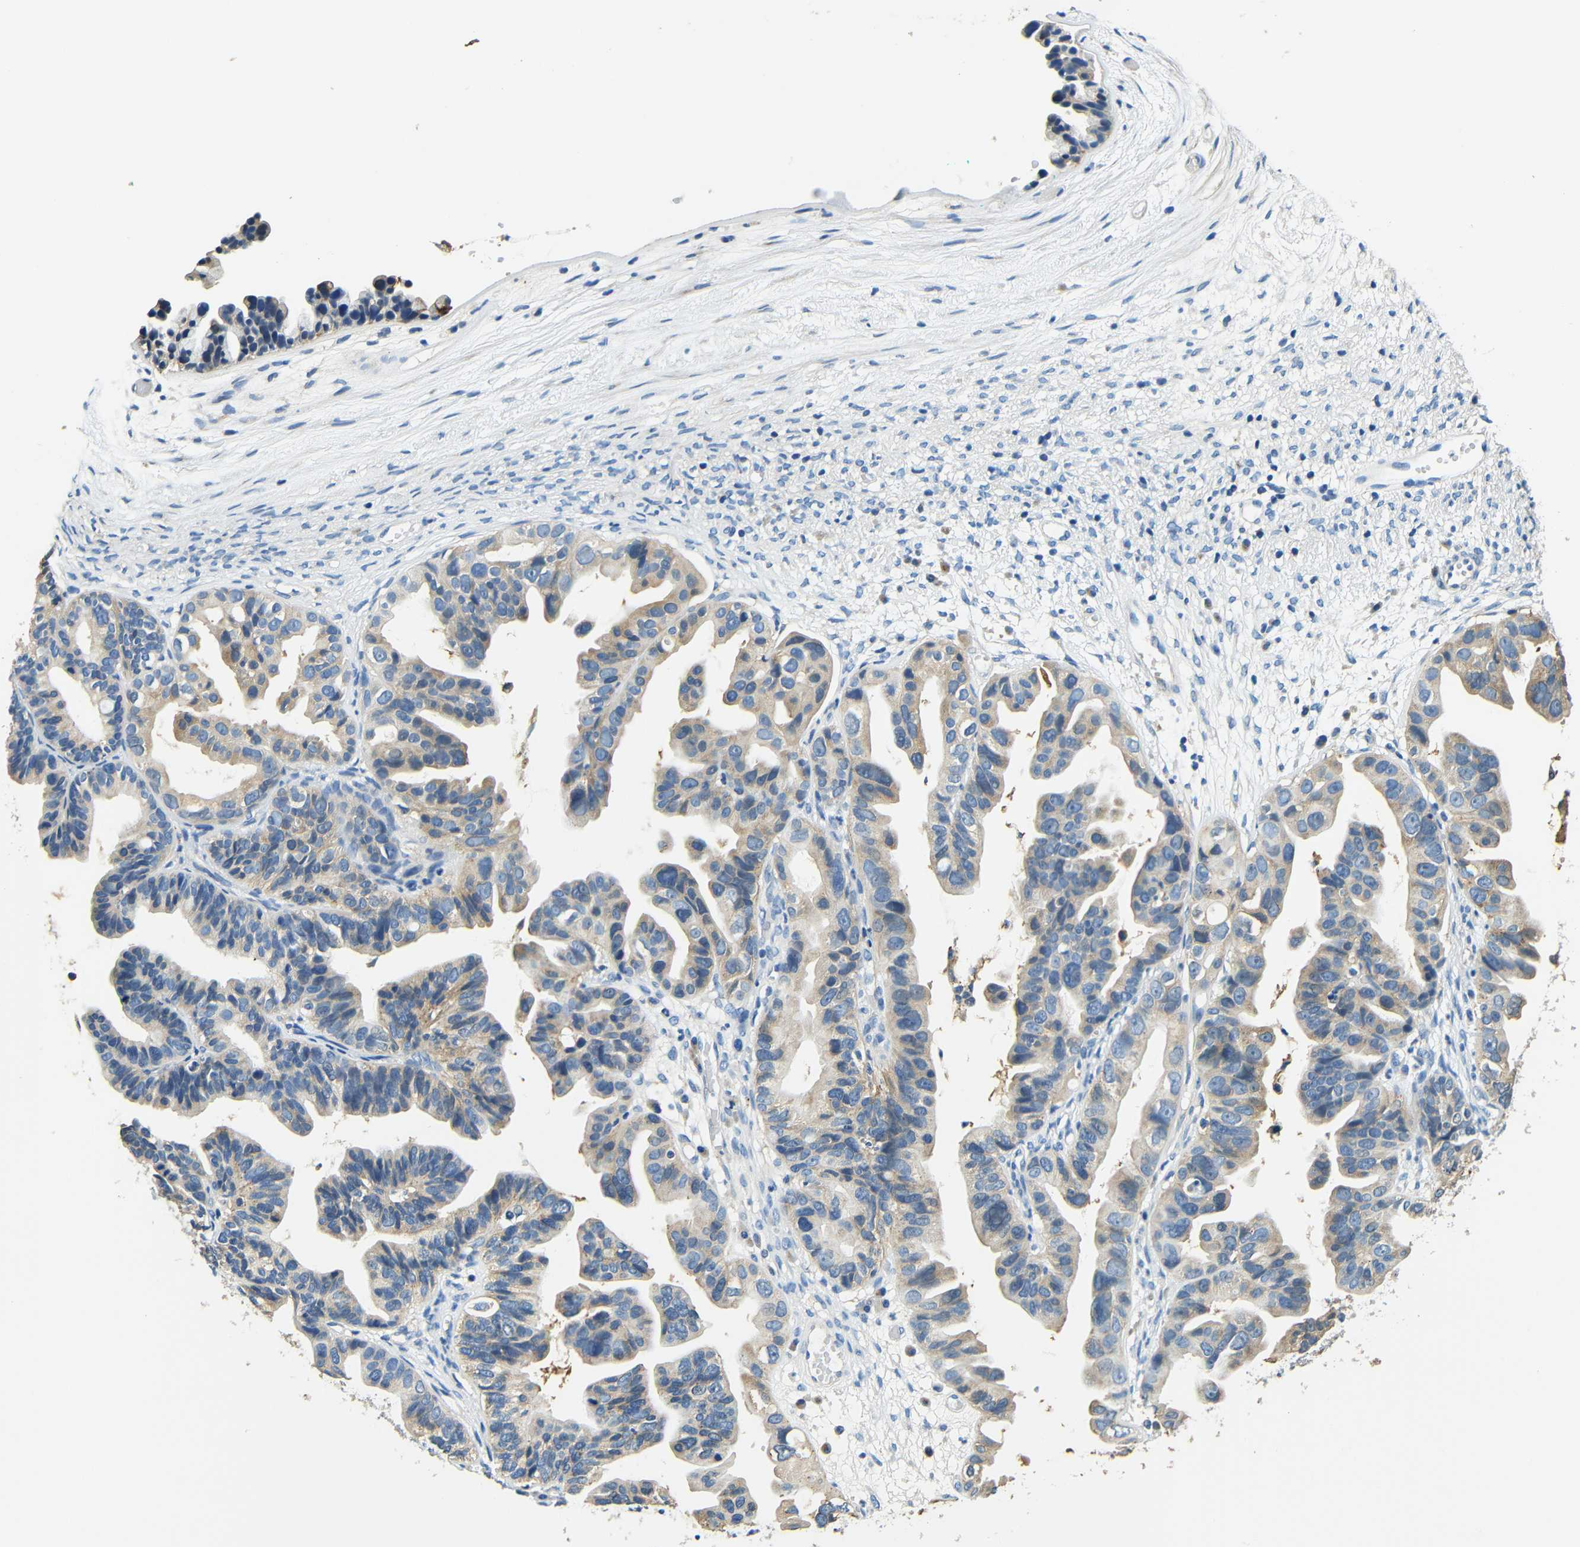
{"staining": {"intensity": "weak", "quantity": "25%-75%", "location": "cytoplasmic/membranous"}, "tissue": "ovarian cancer", "cell_type": "Tumor cells", "image_type": "cancer", "snomed": [{"axis": "morphology", "description": "Cystadenocarcinoma, serous, NOS"}, {"axis": "topography", "description": "Ovary"}], "caption": "Immunohistochemical staining of ovarian serous cystadenocarcinoma reveals low levels of weak cytoplasmic/membranous staining in approximately 25%-75% of tumor cells.", "gene": "FMO5", "patient": {"sex": "female", "age": 56}}